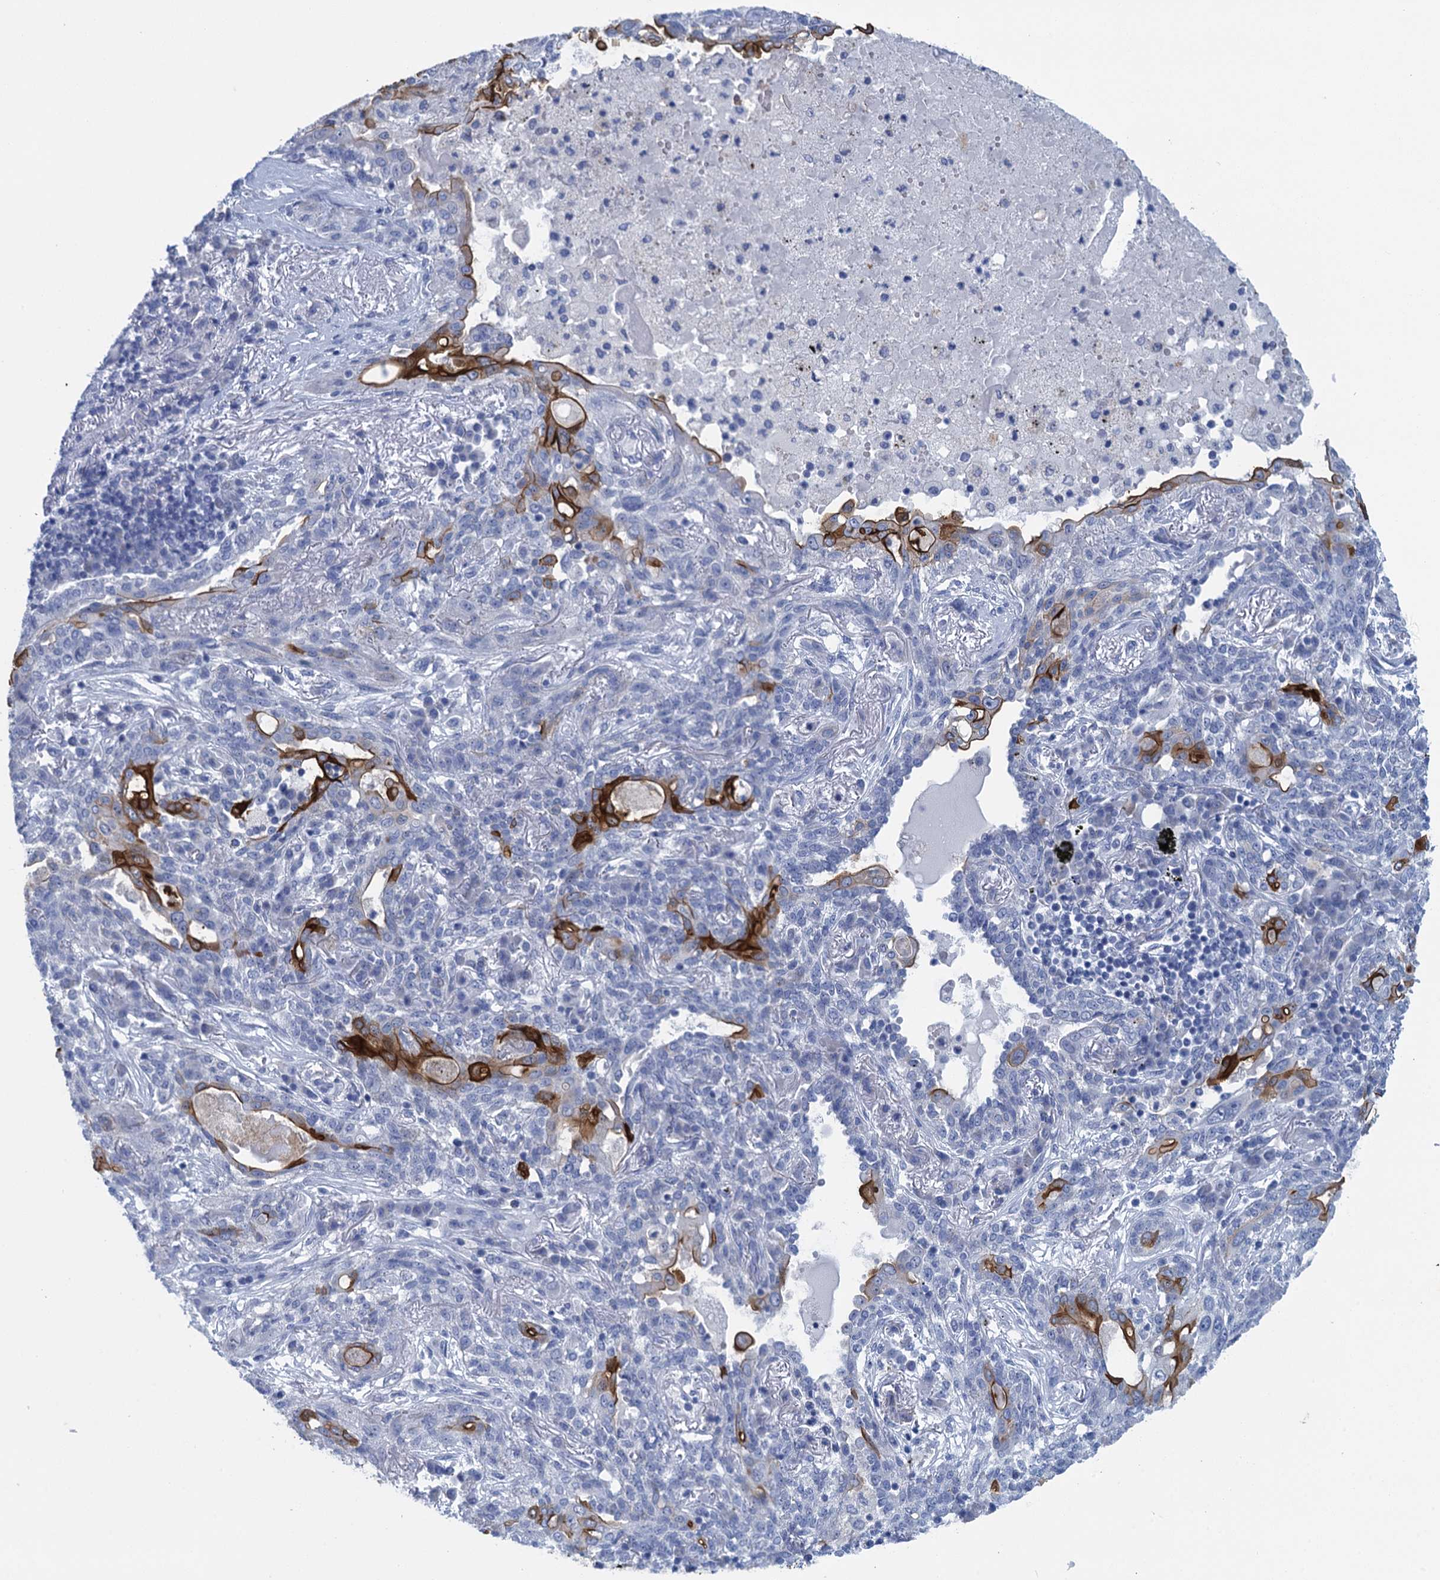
{"staining": {"intensity": "strong", "quantity": "<25%", "location": "cytoplasmic/membranous"}, "tissue": "lung cancer", "cell_type": "Tumor cells", "image_type": "cancer", "snomed": [{"axis": "morphology", "description": "Squamous cell carcinoma, NOS"}, {"axis": "topography", "description": "Lung"}], "caption": "Protein analysis of squamous cell carcinoma (lung) tissue demonstrates strong cytoplasmic/membranous expression in about <25% of tumor cells.", "gene": "SCEL", "patient": {"sex": "female", "age": 70}}